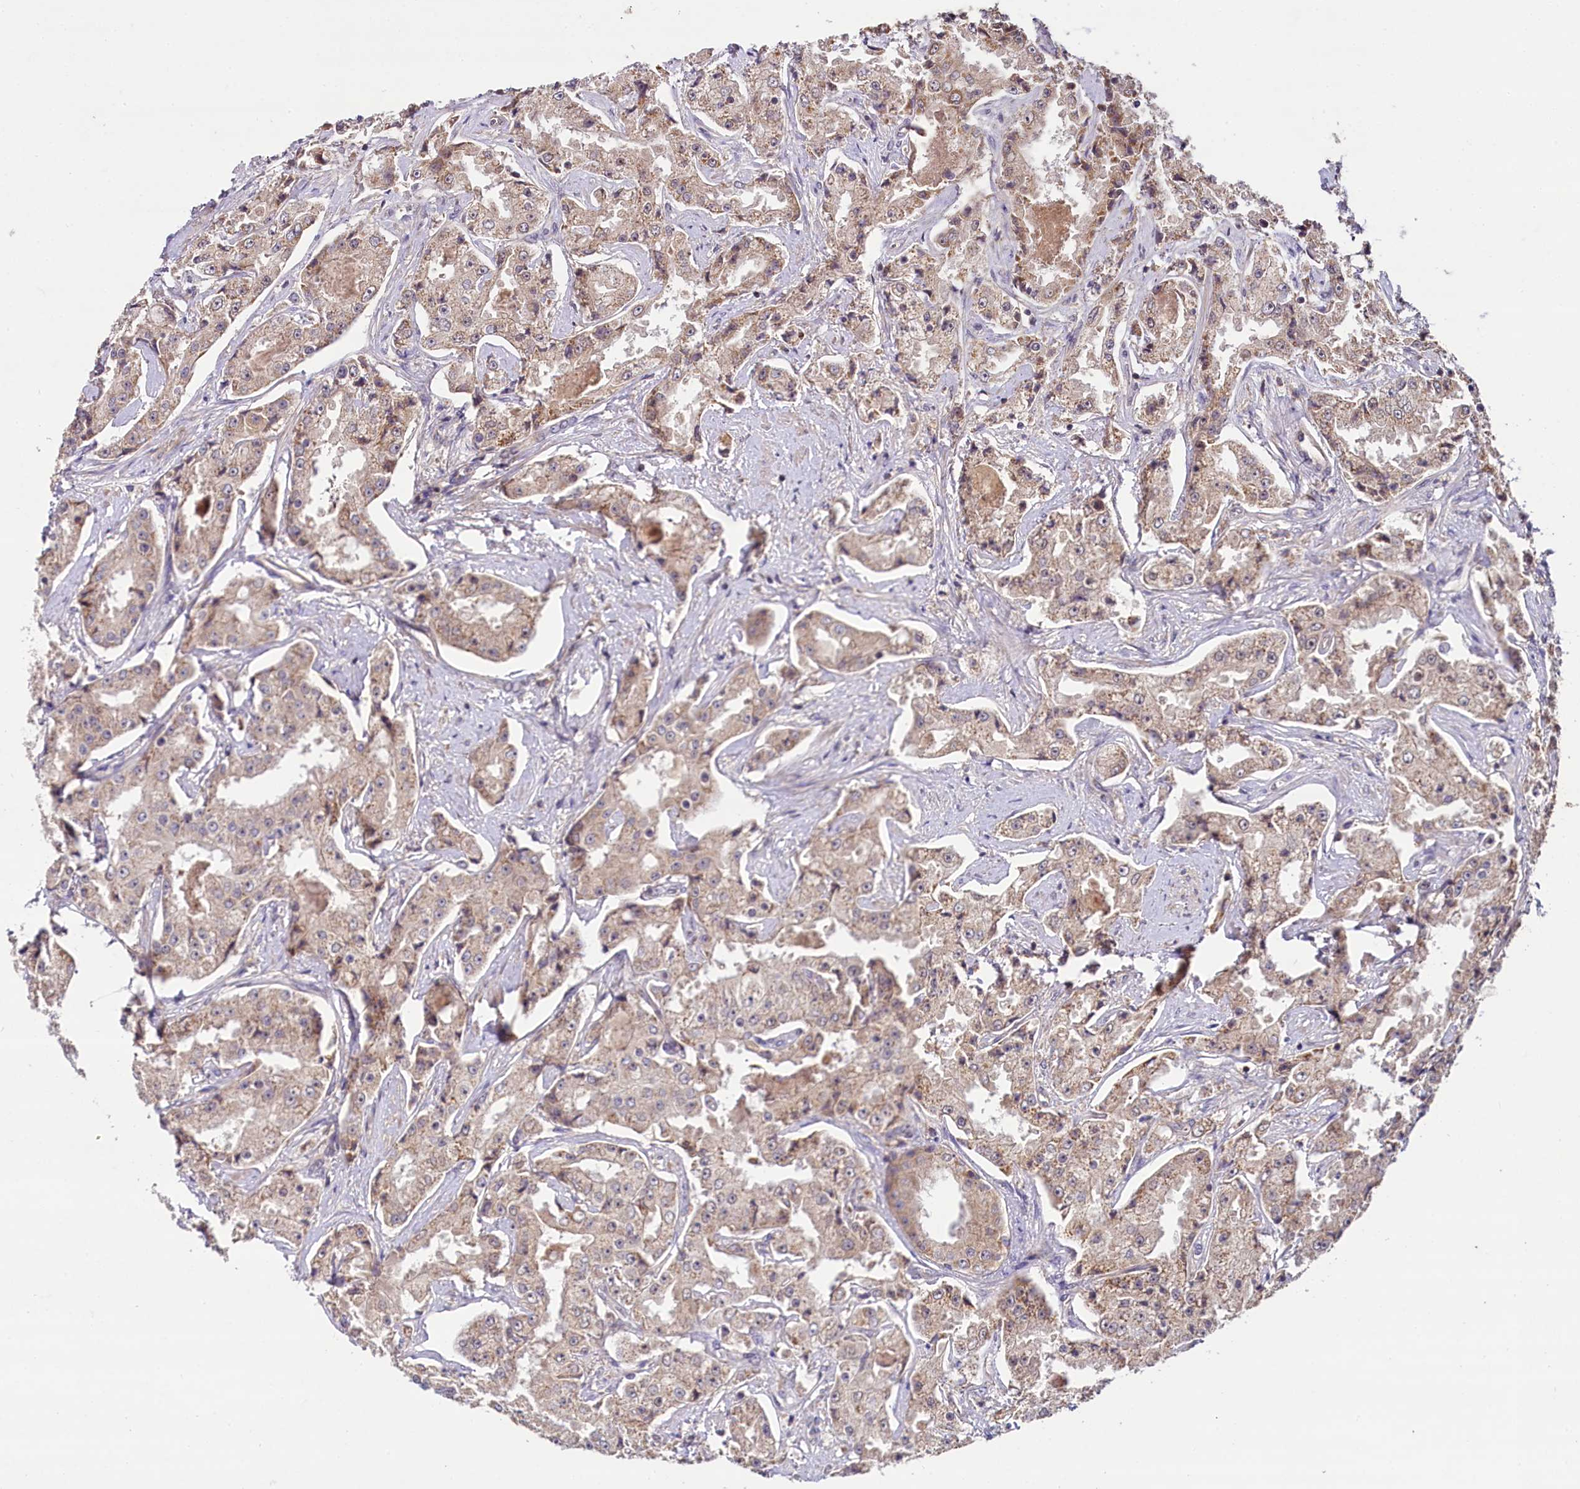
{"staining": {"intensity": "moderate", "quantity": "25%-75%", "location": "cytoplasmic/membranous"}, "tissue": "prostate cancer", "cell_type": "Tumor cells", "image_type": "cancer", "snomed": [{"axis": "morphology", "description": "Adenocarcinoma, High grade"}, {"axis": "topography", "description": "Prostate"}], "caption": "Immunohistochemistry (IHC) image of human prostate cancer stained for a protein (brown), which shows medium levels of moderate cytoplasmic/membranous positivity in approximately 25%-75% of tumor cells.", "gene": "TMEM39A", "patient": {"sex": "male", "age": 73}}